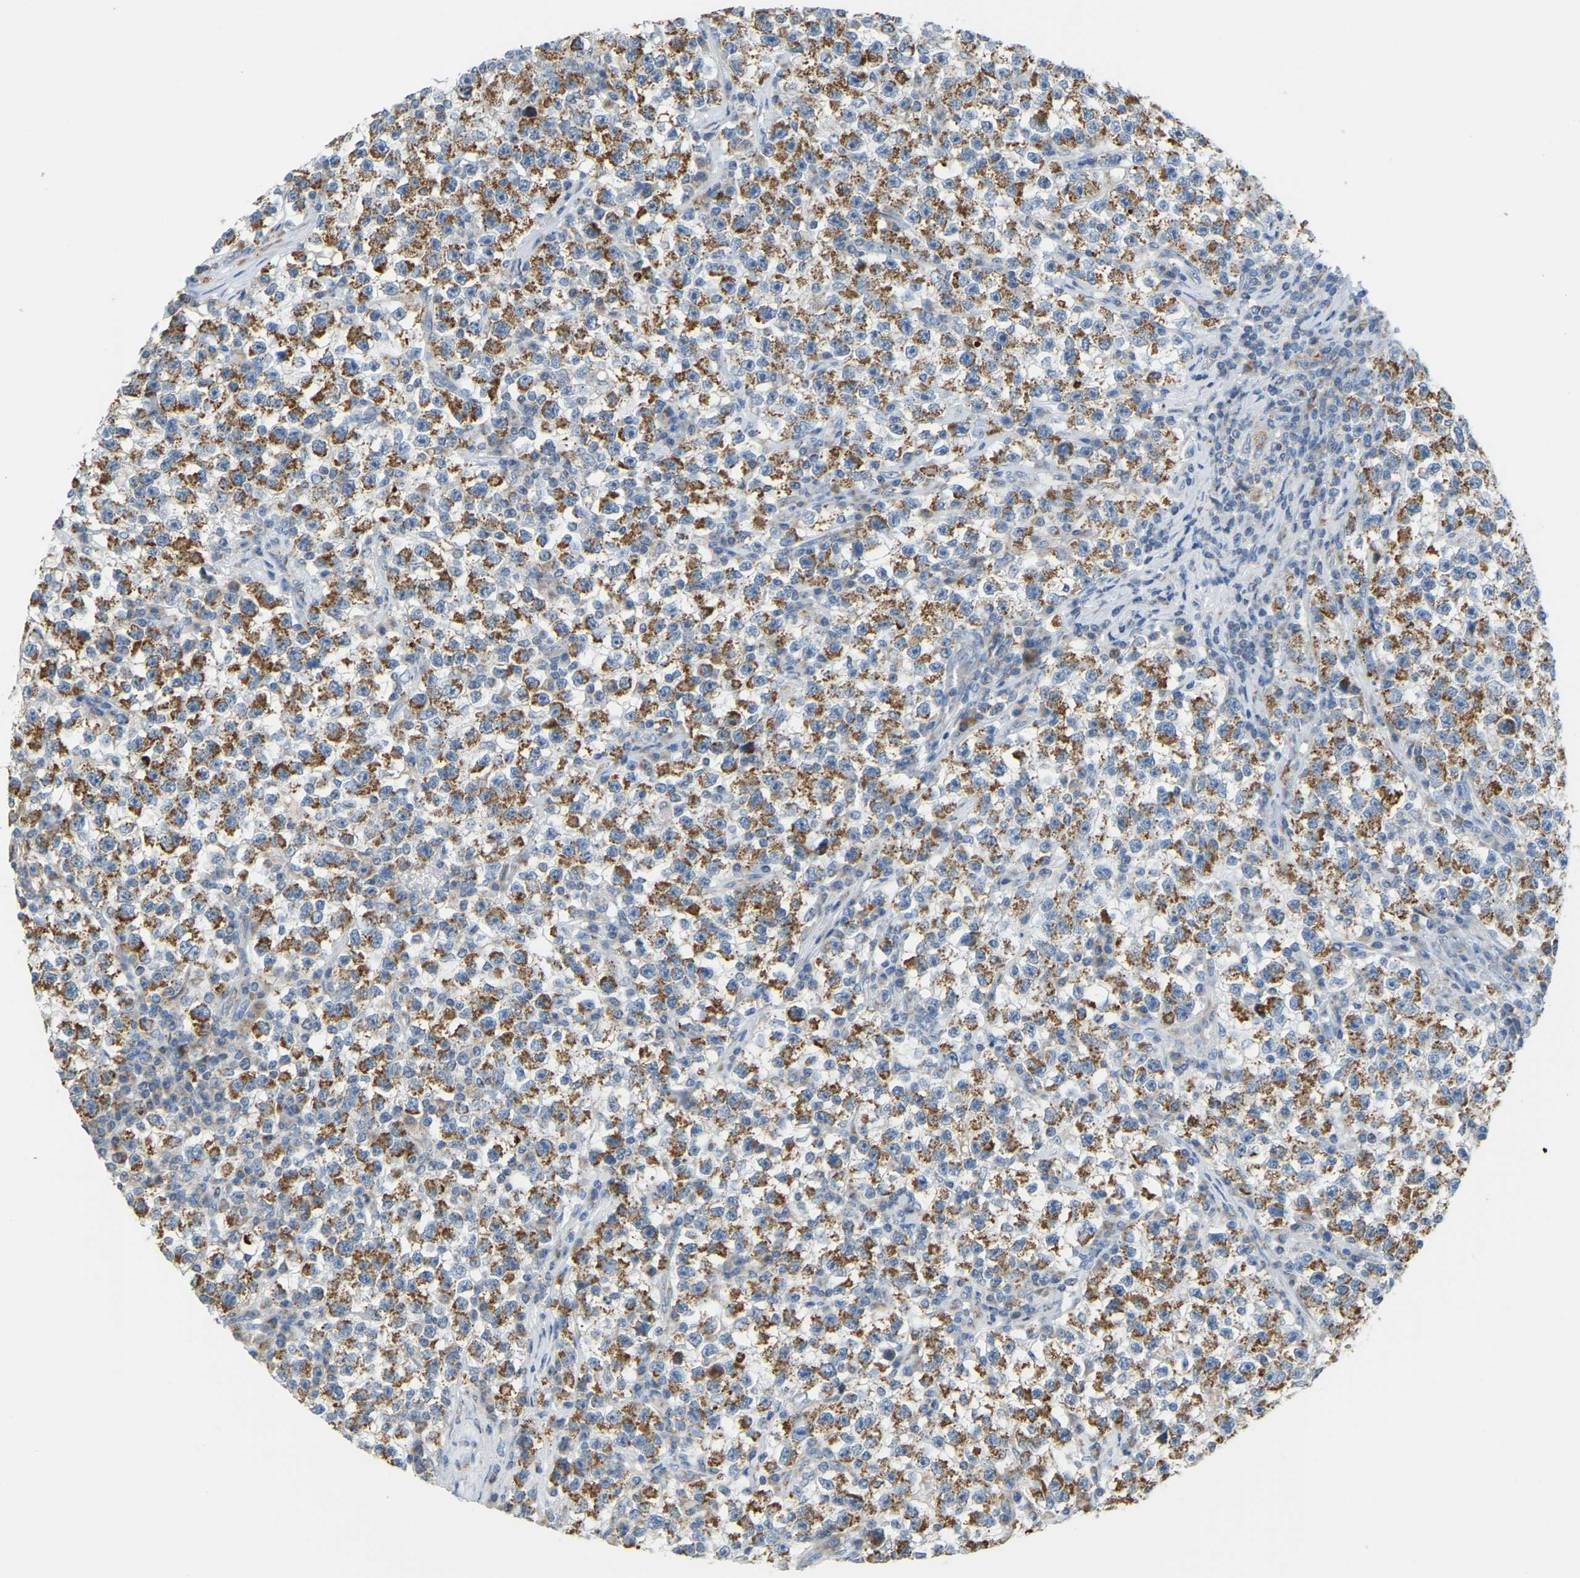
{"staining": {"intensity": "moderate", "quantity": ">75%", "location": "cytoplasmic/membranous"}, "tissue": "testis cancer", "cell_type": "Tumor cells", "image_type": "cancer", "snomed": [{"axis": "morphology", "description": "Seminoma, NOS"}, {"axis": "topography", "description": "Testis"}], "caption": "Immunohistochemistry (IHC) (DAB) staining of testis cancer exhibits moderate cytoplasmic/membranous protein staining in approximately >75% of tumor cells.", "gene": "GDA", "patient": {"sex": "male", "age": 22}}